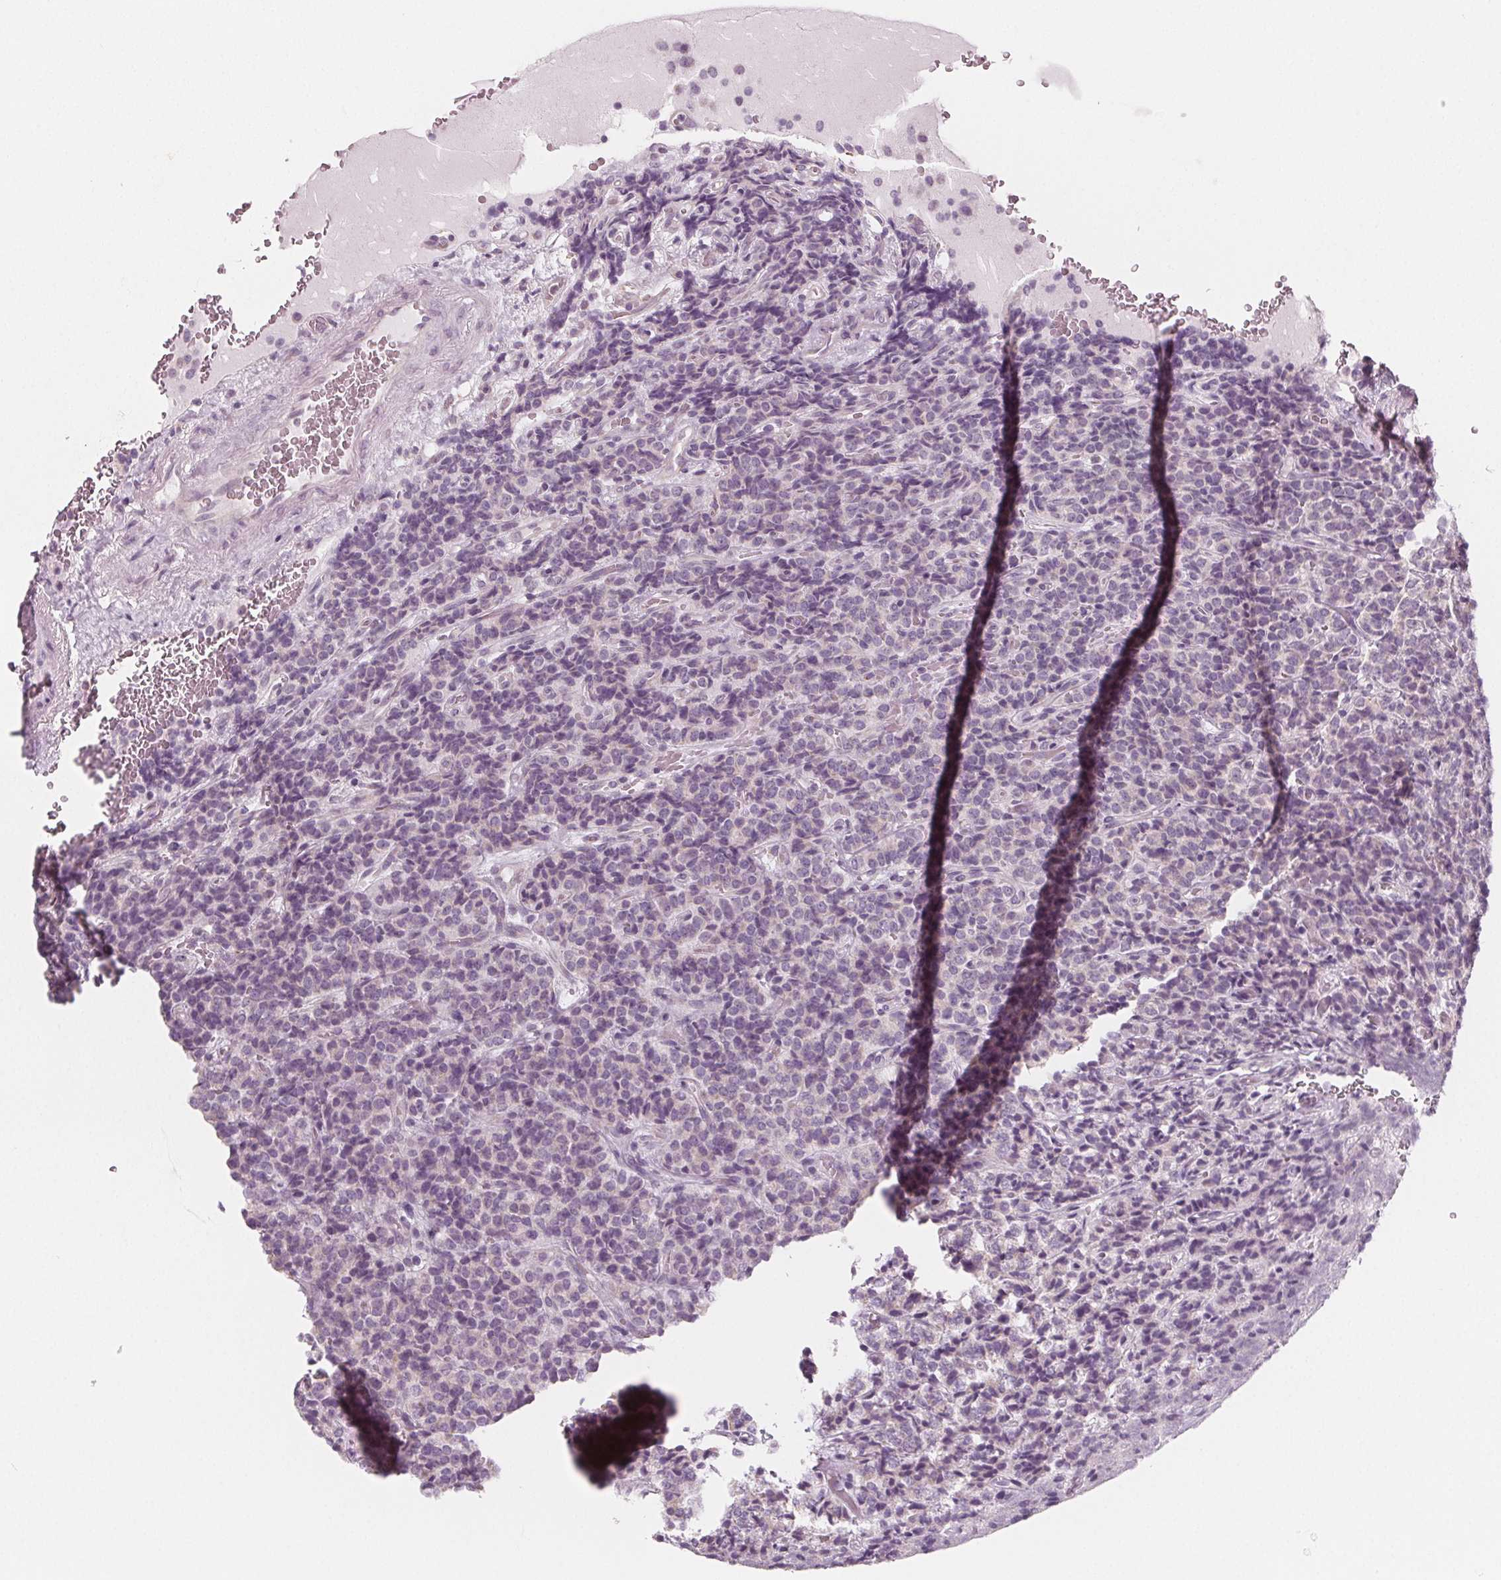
{"staining": {"intensity": "negative", "quantity": "none", "location": "none"}, "tissue": "carcinoid", "cell_type": "Tumor cells", "image_type": "cancer", "snomed": [{"axis": "morphology", "description": "Carcinoid, malignant, NOS"}, {"axis": "topography", "description": "Pancreas"}], "caption": "Immunohistochemistry (IHC) photomicrograph of neoplastic tissue: carcinoid stained with DAB (3,3'-diaminobenzidine) shows no significant protein positivity in tumor cells. (Stains: DAB (3,3'-diaminobenzidine) immunohistochemistry with hematoxylin counter stain, Microscopy: brightfield microscopy at high magnification).", "gene": "IL17C", "patient": {"sex": "male", "age": 36}}